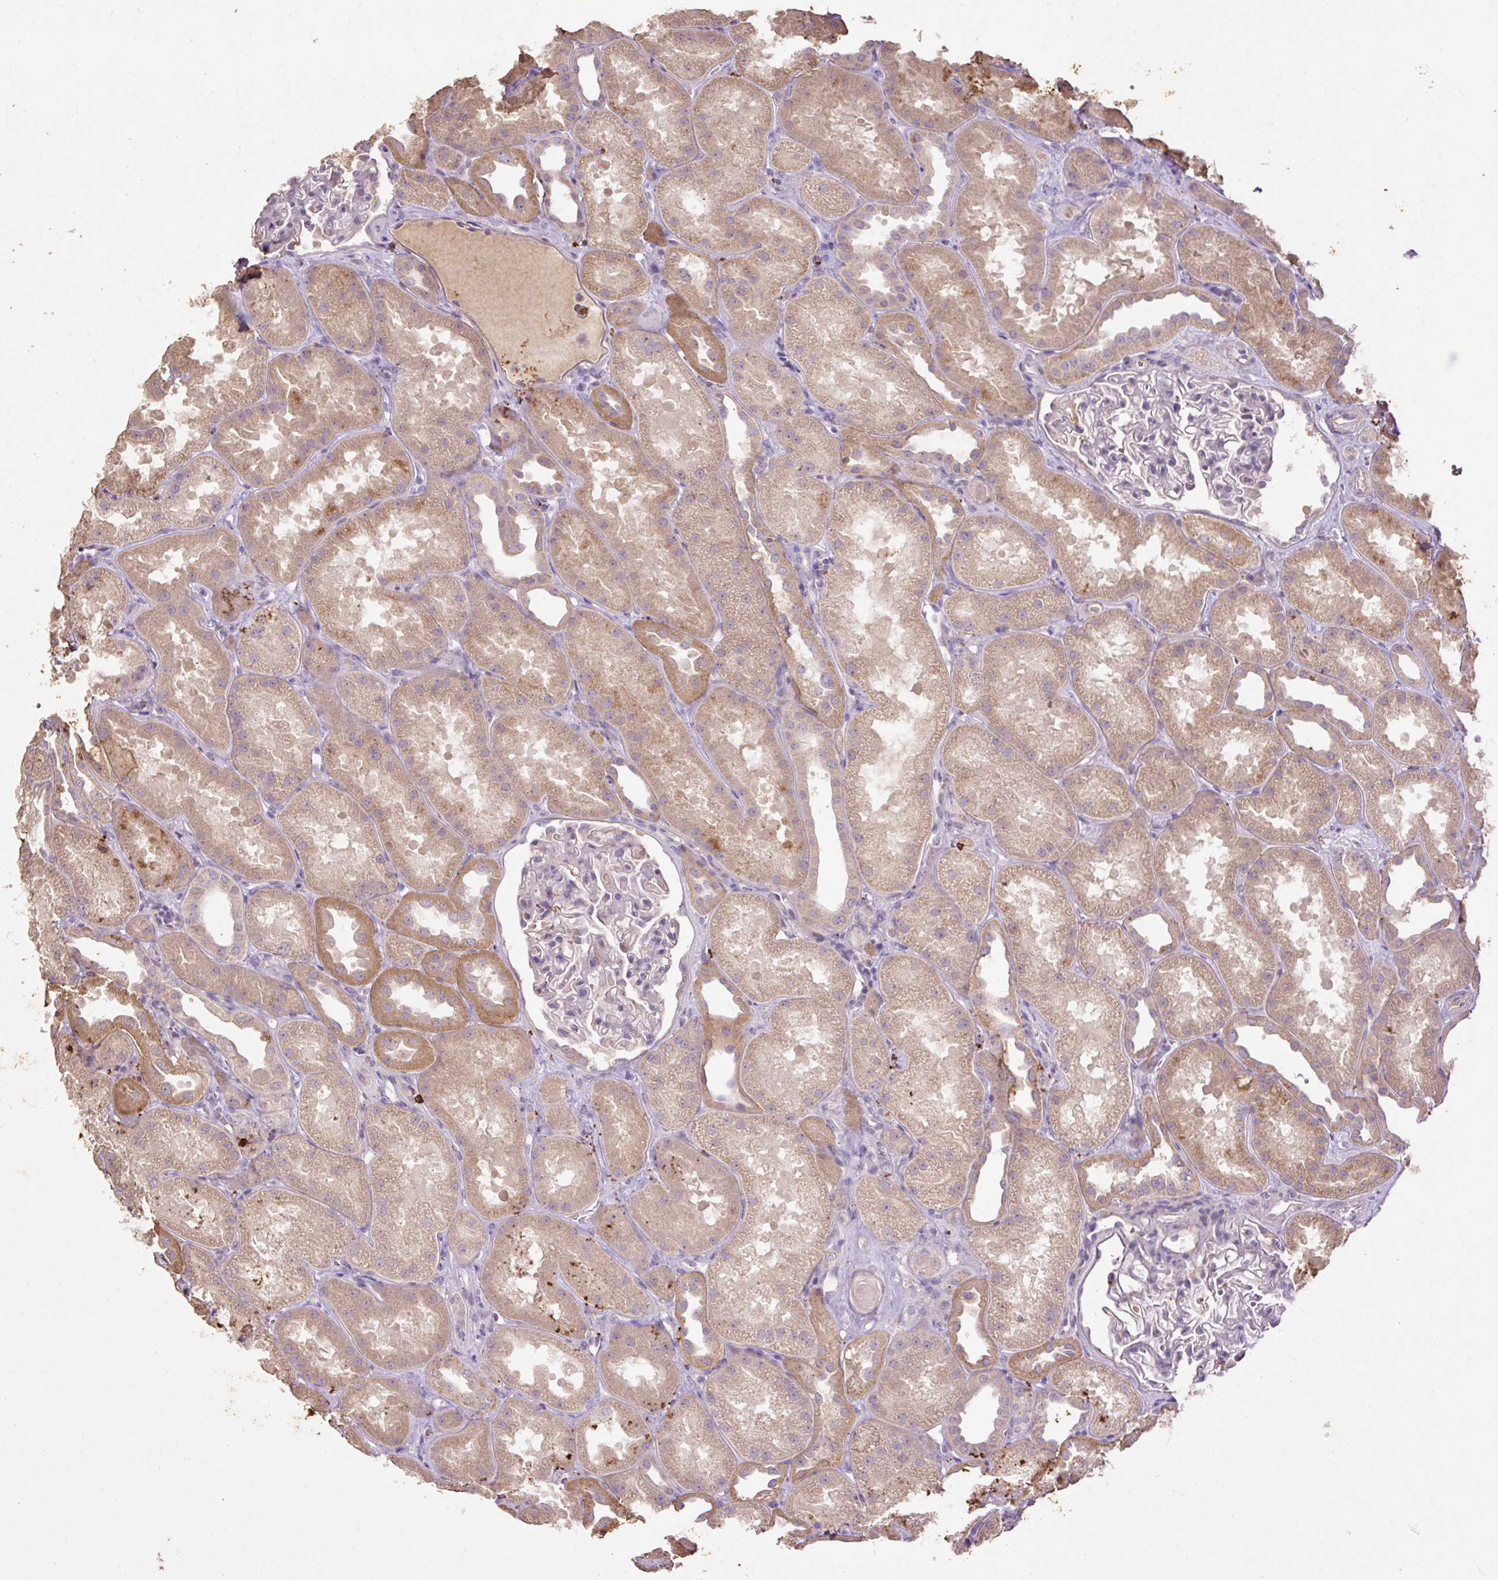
{"staining": {"intensity": "negative", "quantity": "none", "location": "none"}, "tissue": "kidney", "cell_type": "Cells in glomeruli", "image_type": "normal", "snomed": [{"axis": "morphology", "description": "Normal tissue, NOS"}, {"axis": "topography", "description": "Kidney"}], "caption": "DAB immunohistochemical staining of unremarkable human kidney displays no significant staining in cells in glomeruli. Nuclei are stained in blue.", "gene": "LRTM2", "patient": {"sex": "male", "age": 61}}